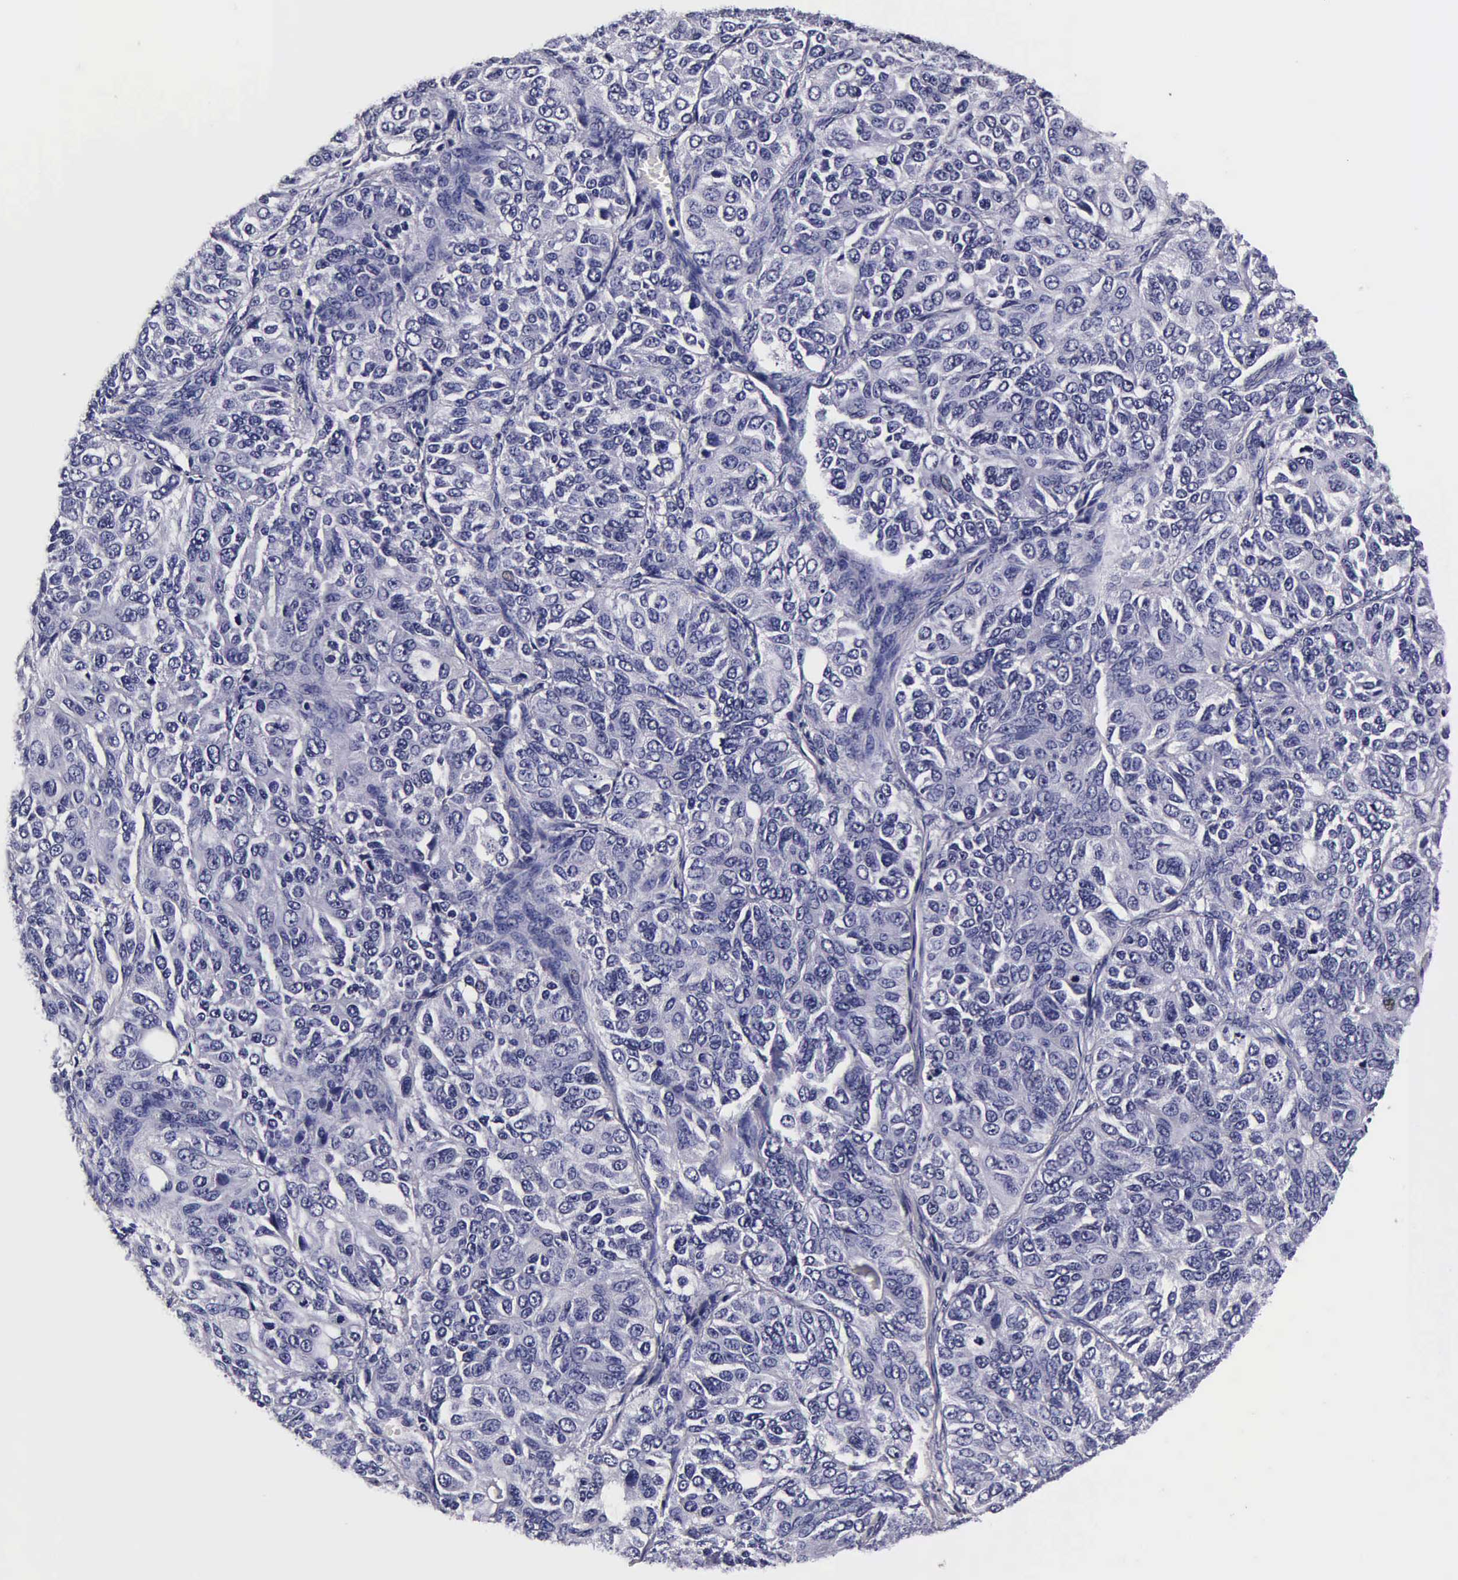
{"staining": {"intensity": "negative", "quantity": "none", "location": "none"}, "tissue": "ovarian cancer", "cell_type": "Tumor cells", "image_type": "cancer", "snomed": [{"axis": "morphology", "description": "Carcinoma, endometroid"}, {"axis": "topography", "description": "Ovary"}], "caption": "A histopathology image of human ovarian endometroid carcinoma is negative for staining in tumor cells.", "gene": "IAPP", "patient": {"sex": "female", "age": 51}}